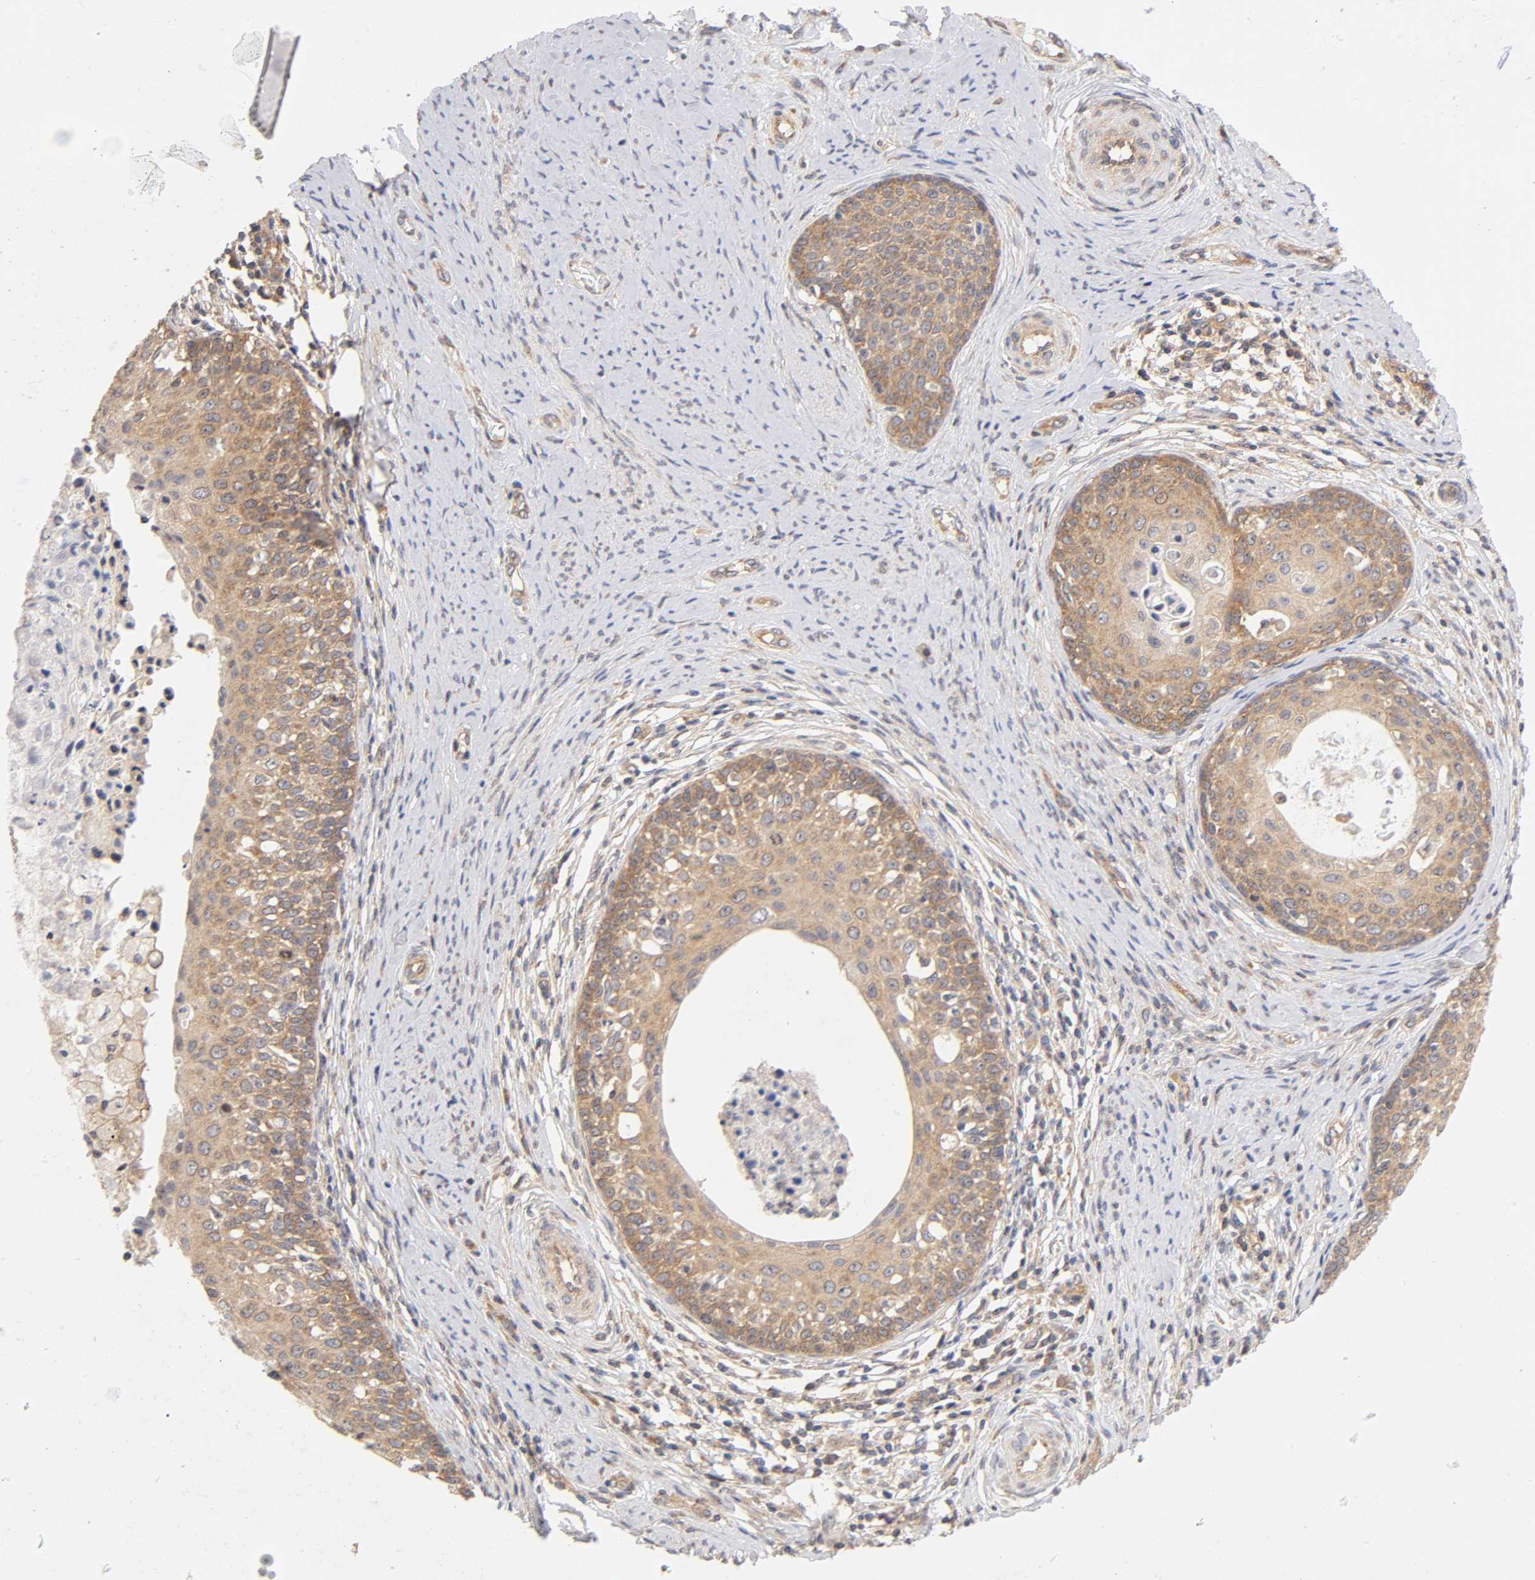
{"staining": {"intensity": "moderate", "quantity": ">75%", "location": "cytoplasmic/membranous"}, "tissue": "cervical cancer", "cell_type": "Tumor cells", "image_type": "cancer", "snomed": [{"axis": "morphology", "description": "Squamous cell carcinoma, NOS"}, {"axis": "morphology", "description": "Adenocarcinoma, NOS"}, {"axis": "topography", "description": "Cervix"}], "caption": "The micrograph displays a brown stain indicating the presence of a protein in the cytoplasmic/membranous of tumor cells in cervical cancer. Ihc stains the protein of interest in brown and the nuclei are stained blue.", "gene": "PAFAH1B1", "patient": {"sex": "female", "age": 52}}